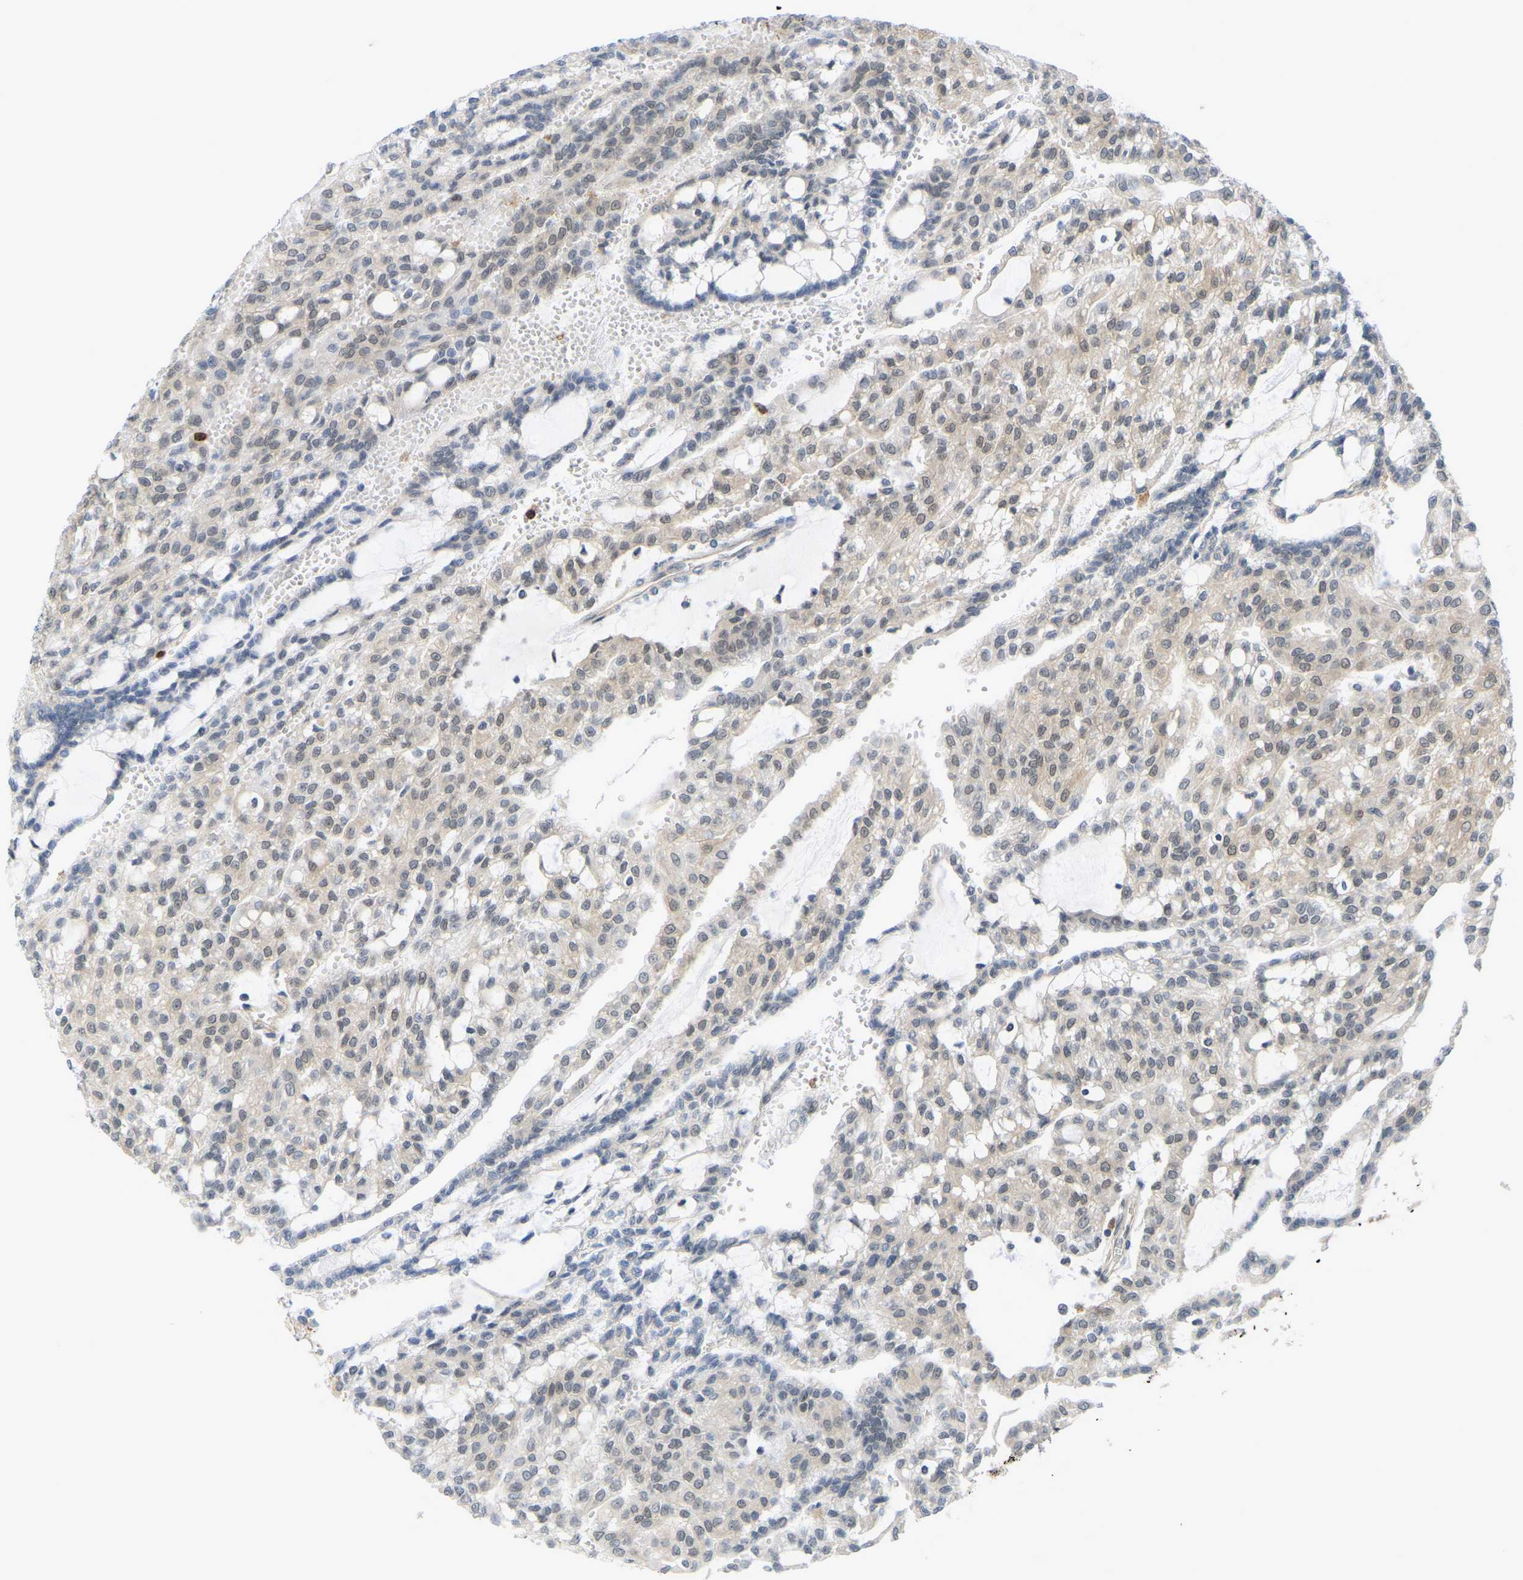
{"staining": {"intensity": "weak", "quantity": "<25%", "location": "nuclear"}, "tissue": "renal cancer", "cell_type": "Tumor cells", "image_type": "cancer", "snomed": [{"axis": "morphology", "description": "Adenocarcinoma, NOS"}, {"axis": "topography", "description": "Kidney"}], "caption": "Micrograph shows no significant protein staining in tumor cells of renal adenocarcinoma.", "gene": "SERPINB5", "patient": {"sex": "male", "age": 63}}